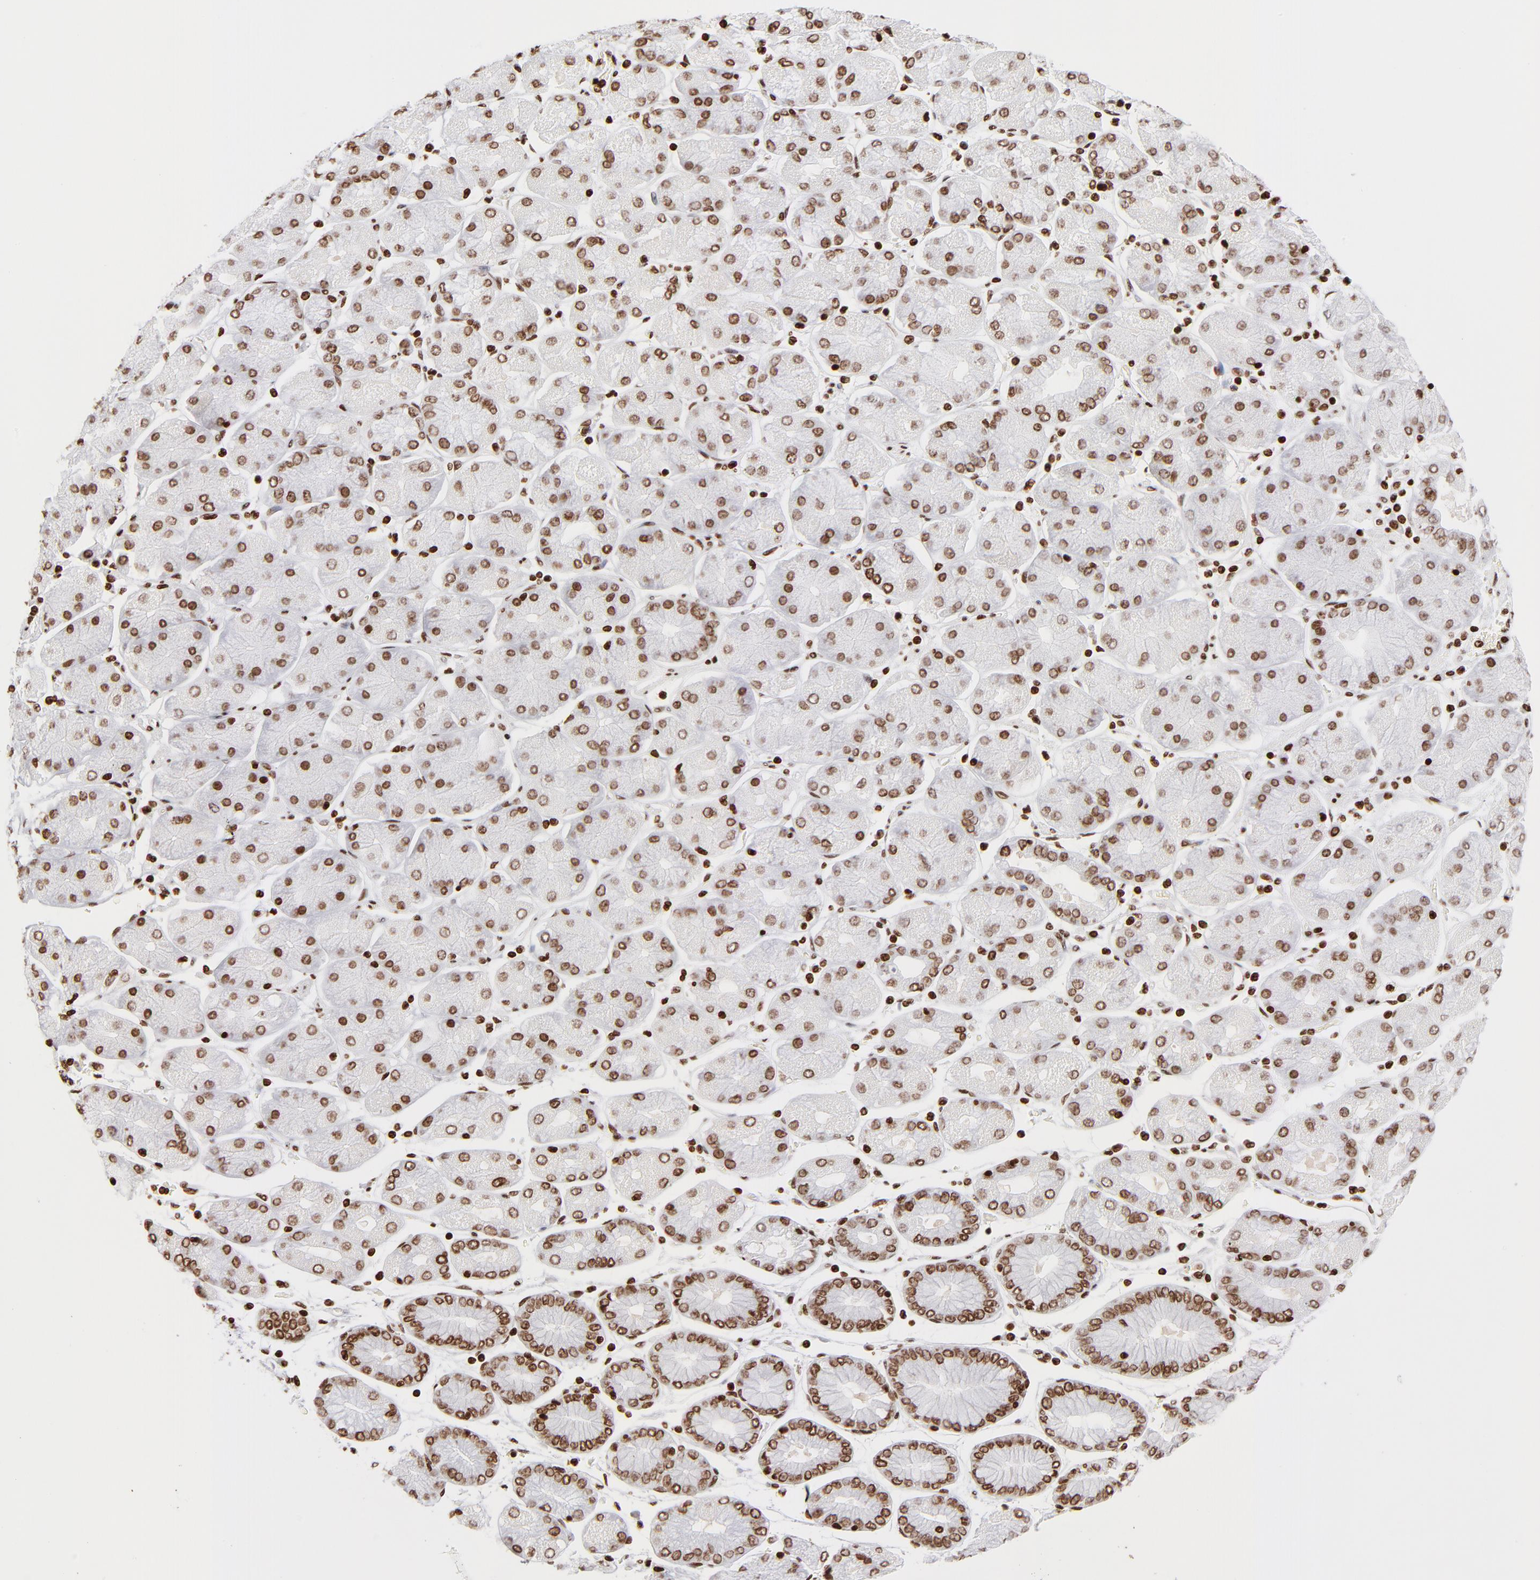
{"staining": {"intensity": "moderate", "quantity": ">75%", "location": "nuclear"}, "tissue": "stomach cancer", "cell_type": "Tumor cells", "image_type": "cancer", "snomed": [{"axis": "morphology", "description": "Normal tissue, NOS"}, {"axis": "morphology", "description": "Adenocarcinoma, NOS"}, {"axis": "topography", "description": "Stomach, upper"}, {"axis": "topography", "description": "Stomach"}], "caption": "Stomach cancer stained with a brown dye demonstrates moderate nuclear positive staining in about >75% of tumor cells.", "gene": "RTL4", "patient": {"sex": "male", "age": 59}}